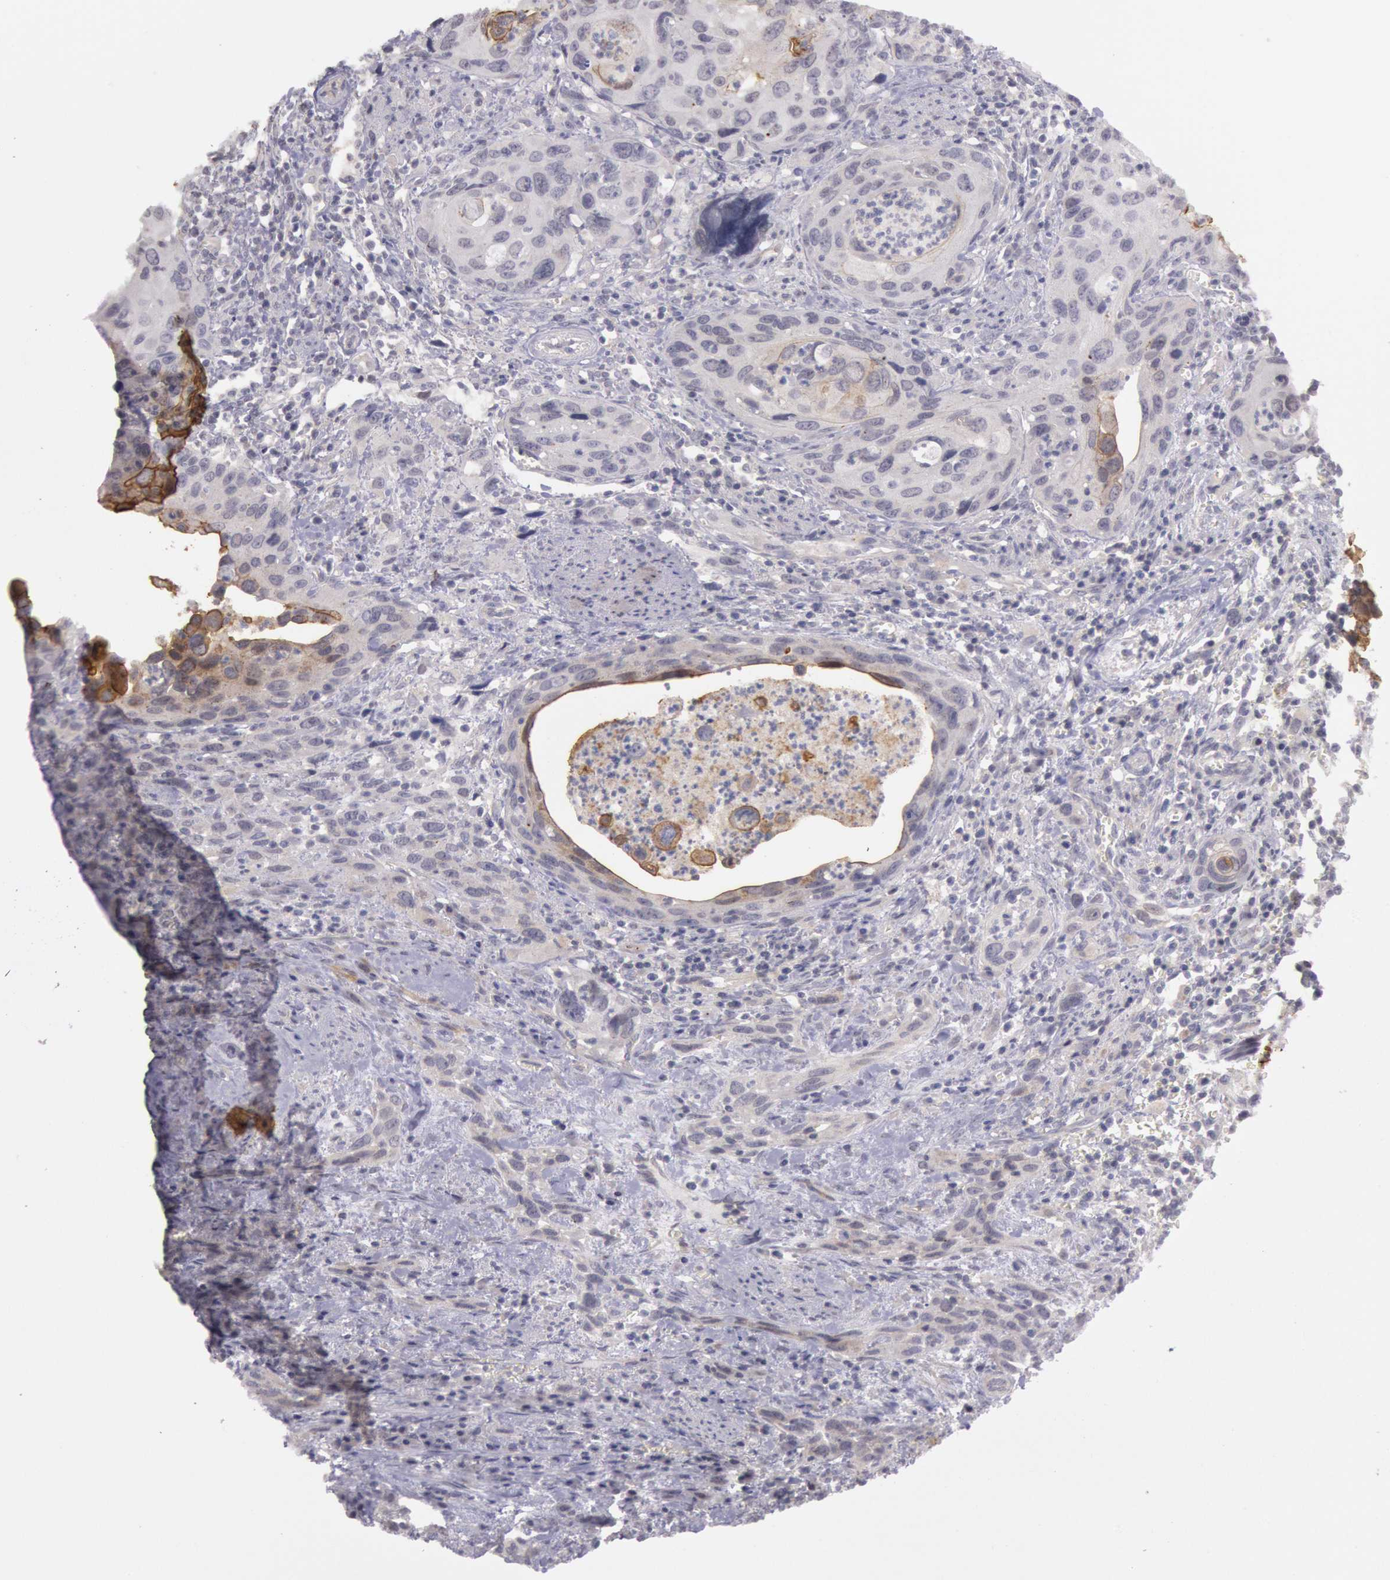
{"staining": {"intensity": "weak", "quantity": ">75%", "location": "cytoplasmic/membranous"}, "tissue": "urothelial cancer", "cell_type": "Tumor cells", "image_type": "cancer", "snomed": [{"axis": "morphology", "description": "Urothelial carcinoma, High grade"}, {"axis": "topography", "description": "Urinary bladder"}], "caption": "High-power microscopy captured an immunohistochemistry (IHC) photomicrograph of urothelial carcinoma (high-grade), revealing weak cytoplasmic/membranous staining in approximately >75% of tumor cells.", "gene": "TRIB2", "patient": {"sex": "male", "age": 71}}